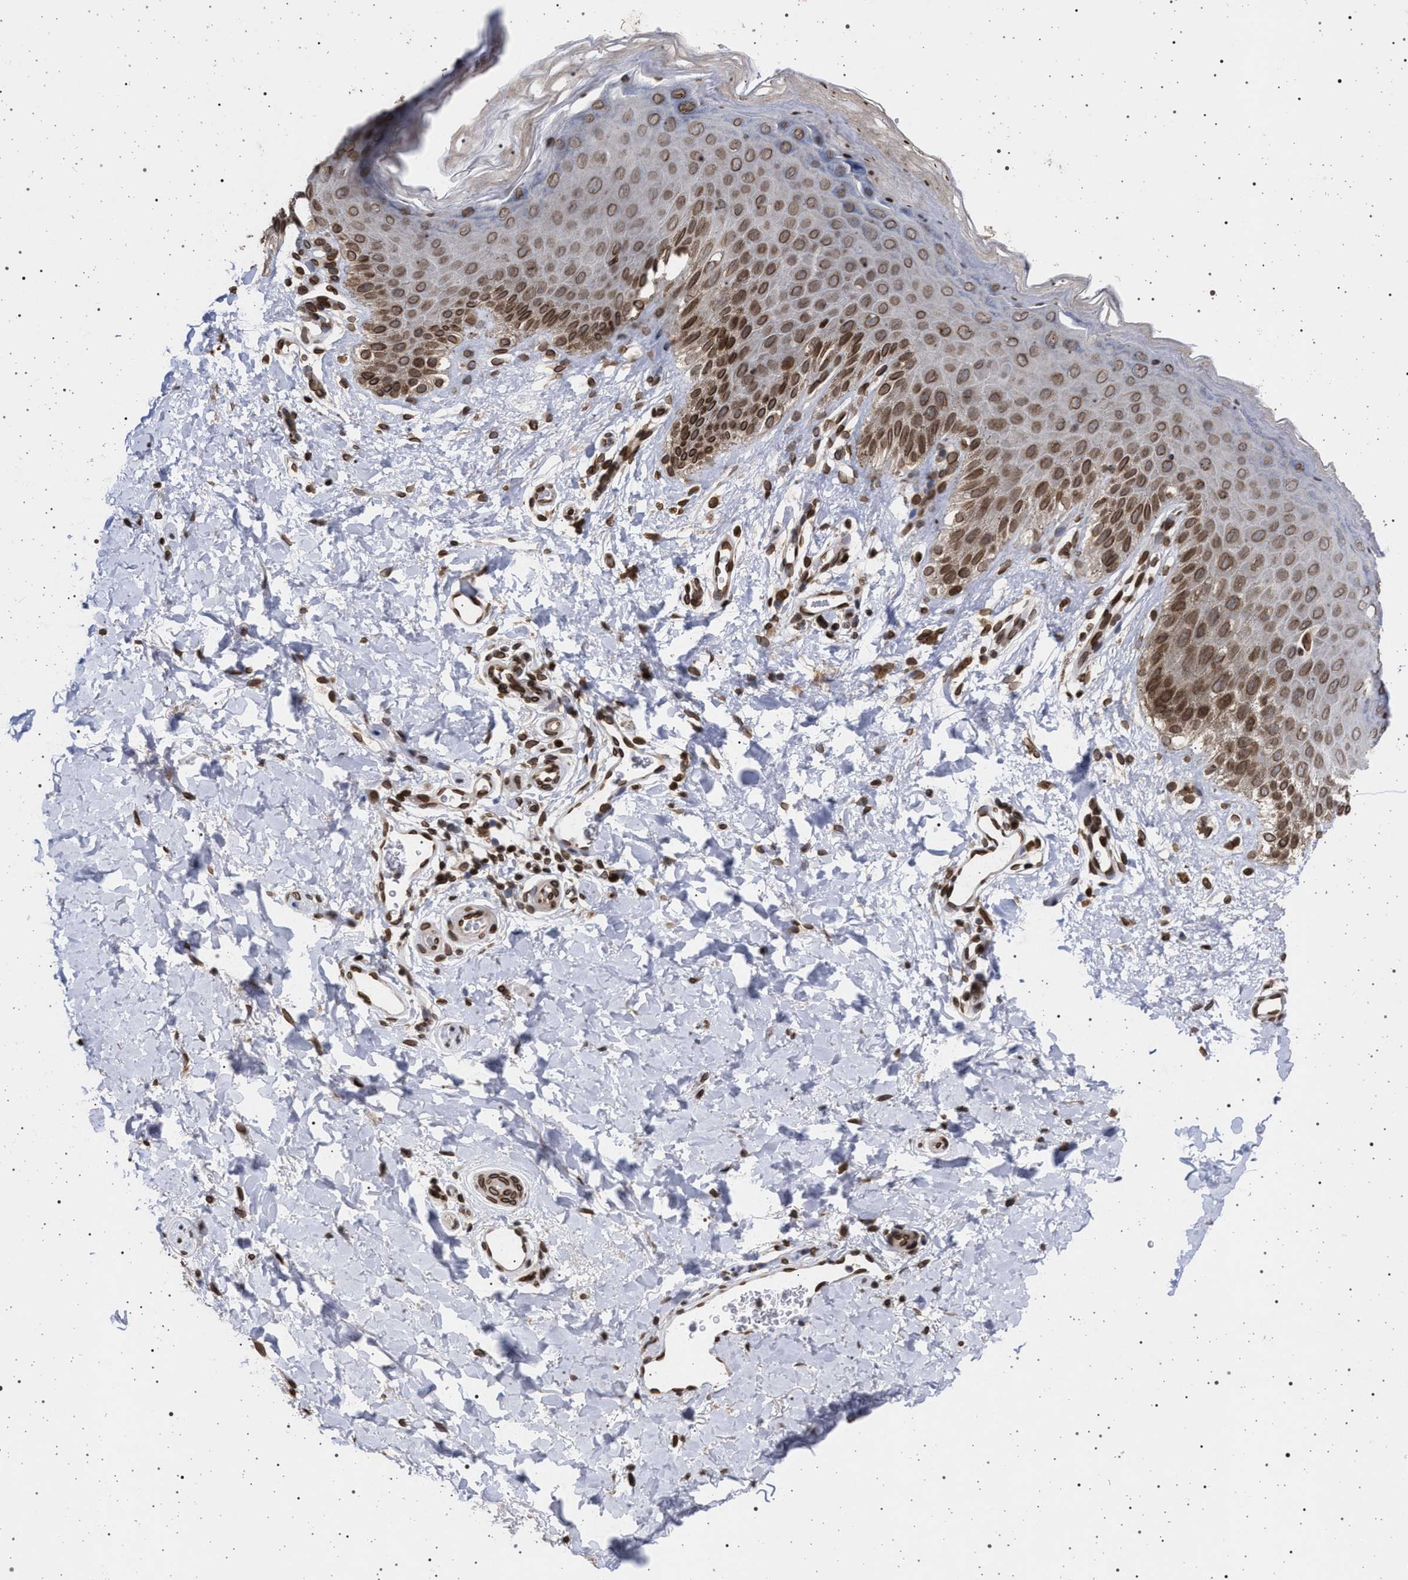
{"staining": {"intensity": "moderate", "quantity": ">75%", "location": "cytoplasmic/membranous,nuclear"}, "tissue": "skin", "cell_type": "Epidermal cells", "image_type": "normal", "snomed": [{"axis": "morphology", "description": "Normal tissue, NOS"}, {"axis": "topography", "description": "Anal"}], "caption": "Moderate cytoplasmic/membranous,nuclear positivity is seen in about >75% of epidermal cells in unremarkable skin.", "gene": "ING2", "patient": {"sex": "male", "age": 44}}